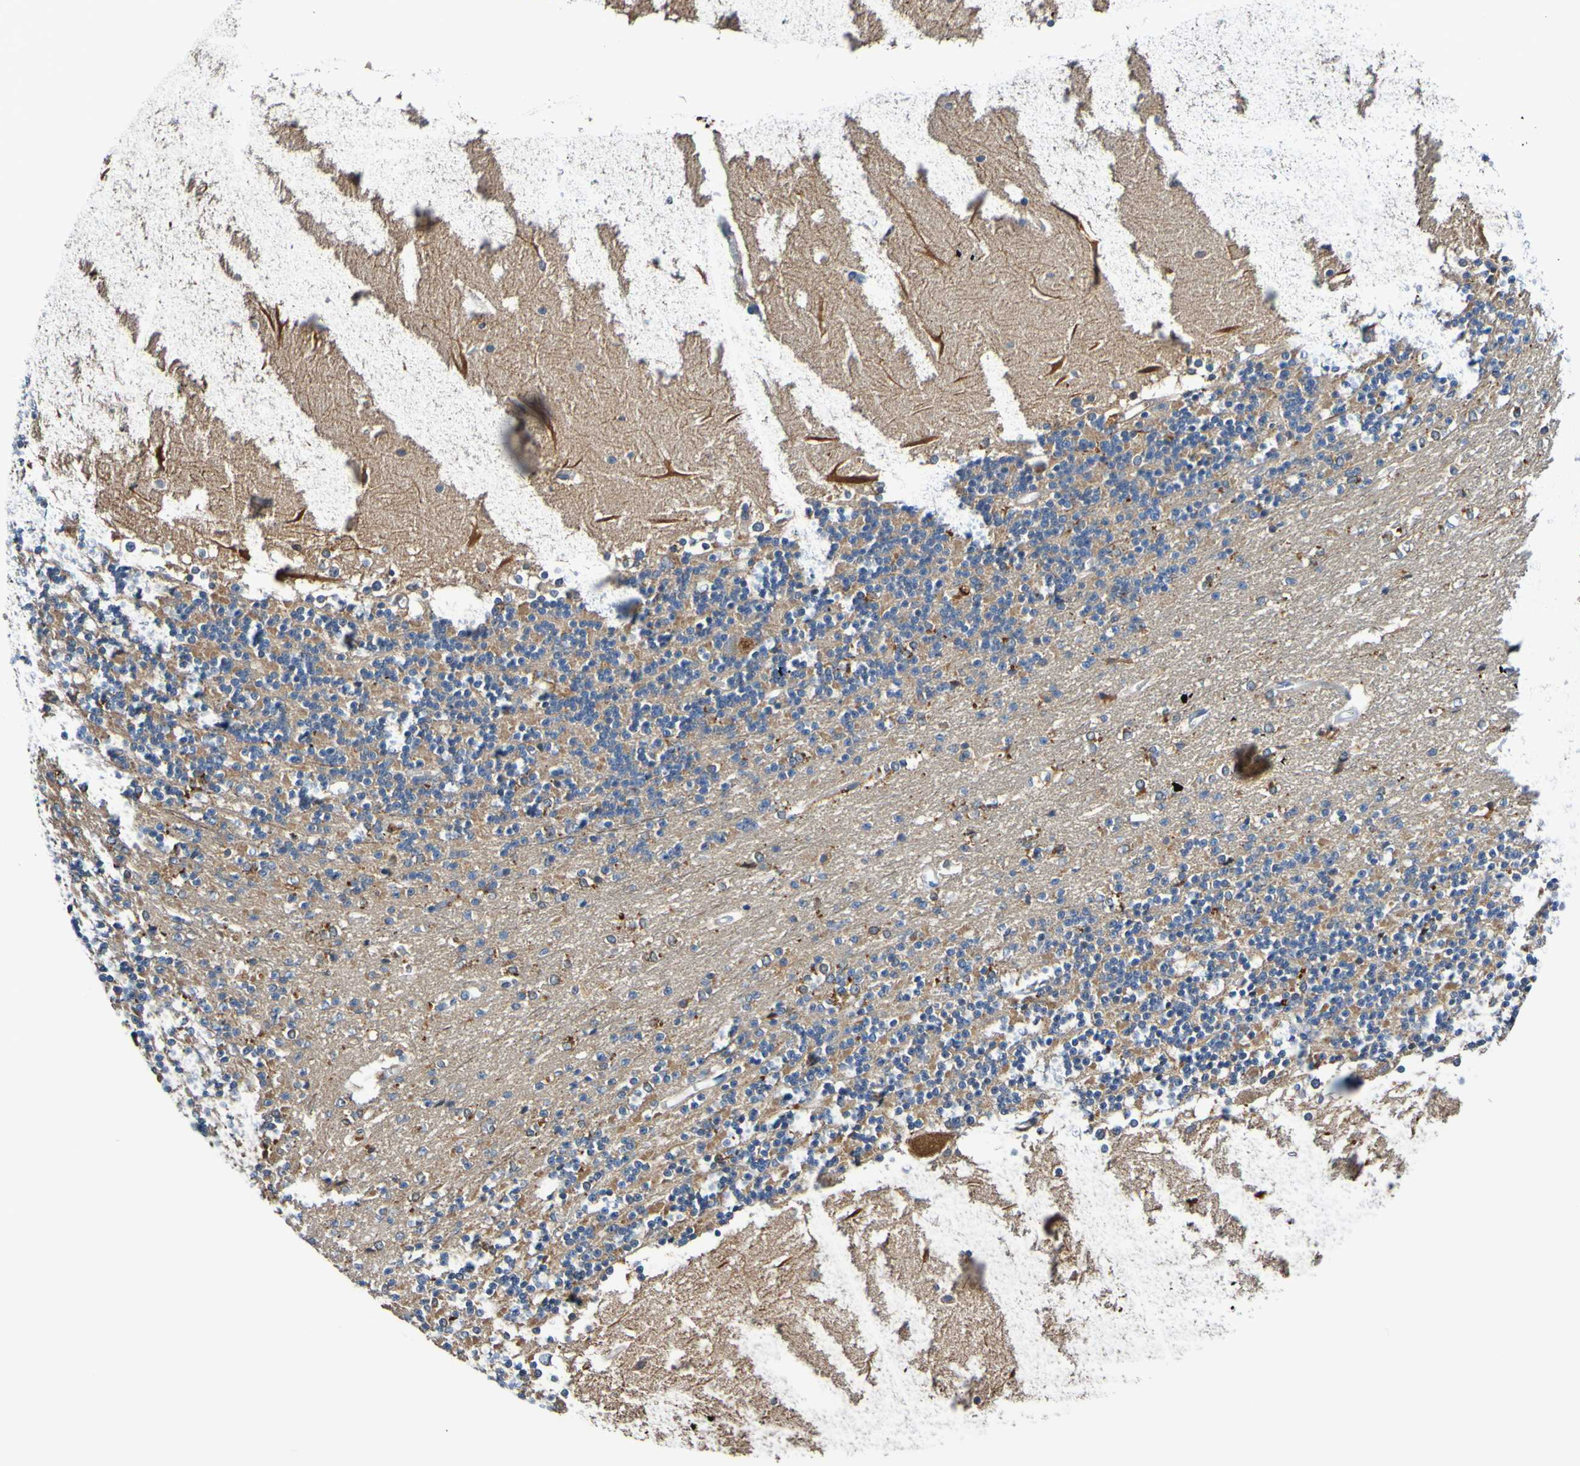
{"staining": {"intensity": "negative", "quantity": "none", "location": "none"}, "tissue": "cerebellum", "cell_type": "Cells in granular layer", "image_type": "normal", "snomed": [{"axis": "morphology", "description": "Normal tissue, NOS"}, {"axis": "topography", "description": "Cerebellum"}], "caption": "DAB immunohistochemical staining of benign human cerebellum reveals no significant expression in cells in granular layer. (DAB (3,3'-diaminobenzidine) immunohistochemistry (IHC) visualized using brightfield microscopy, high magnification).", "gene": "METAP2", "patient": {"sex": "female", "age": 19}}